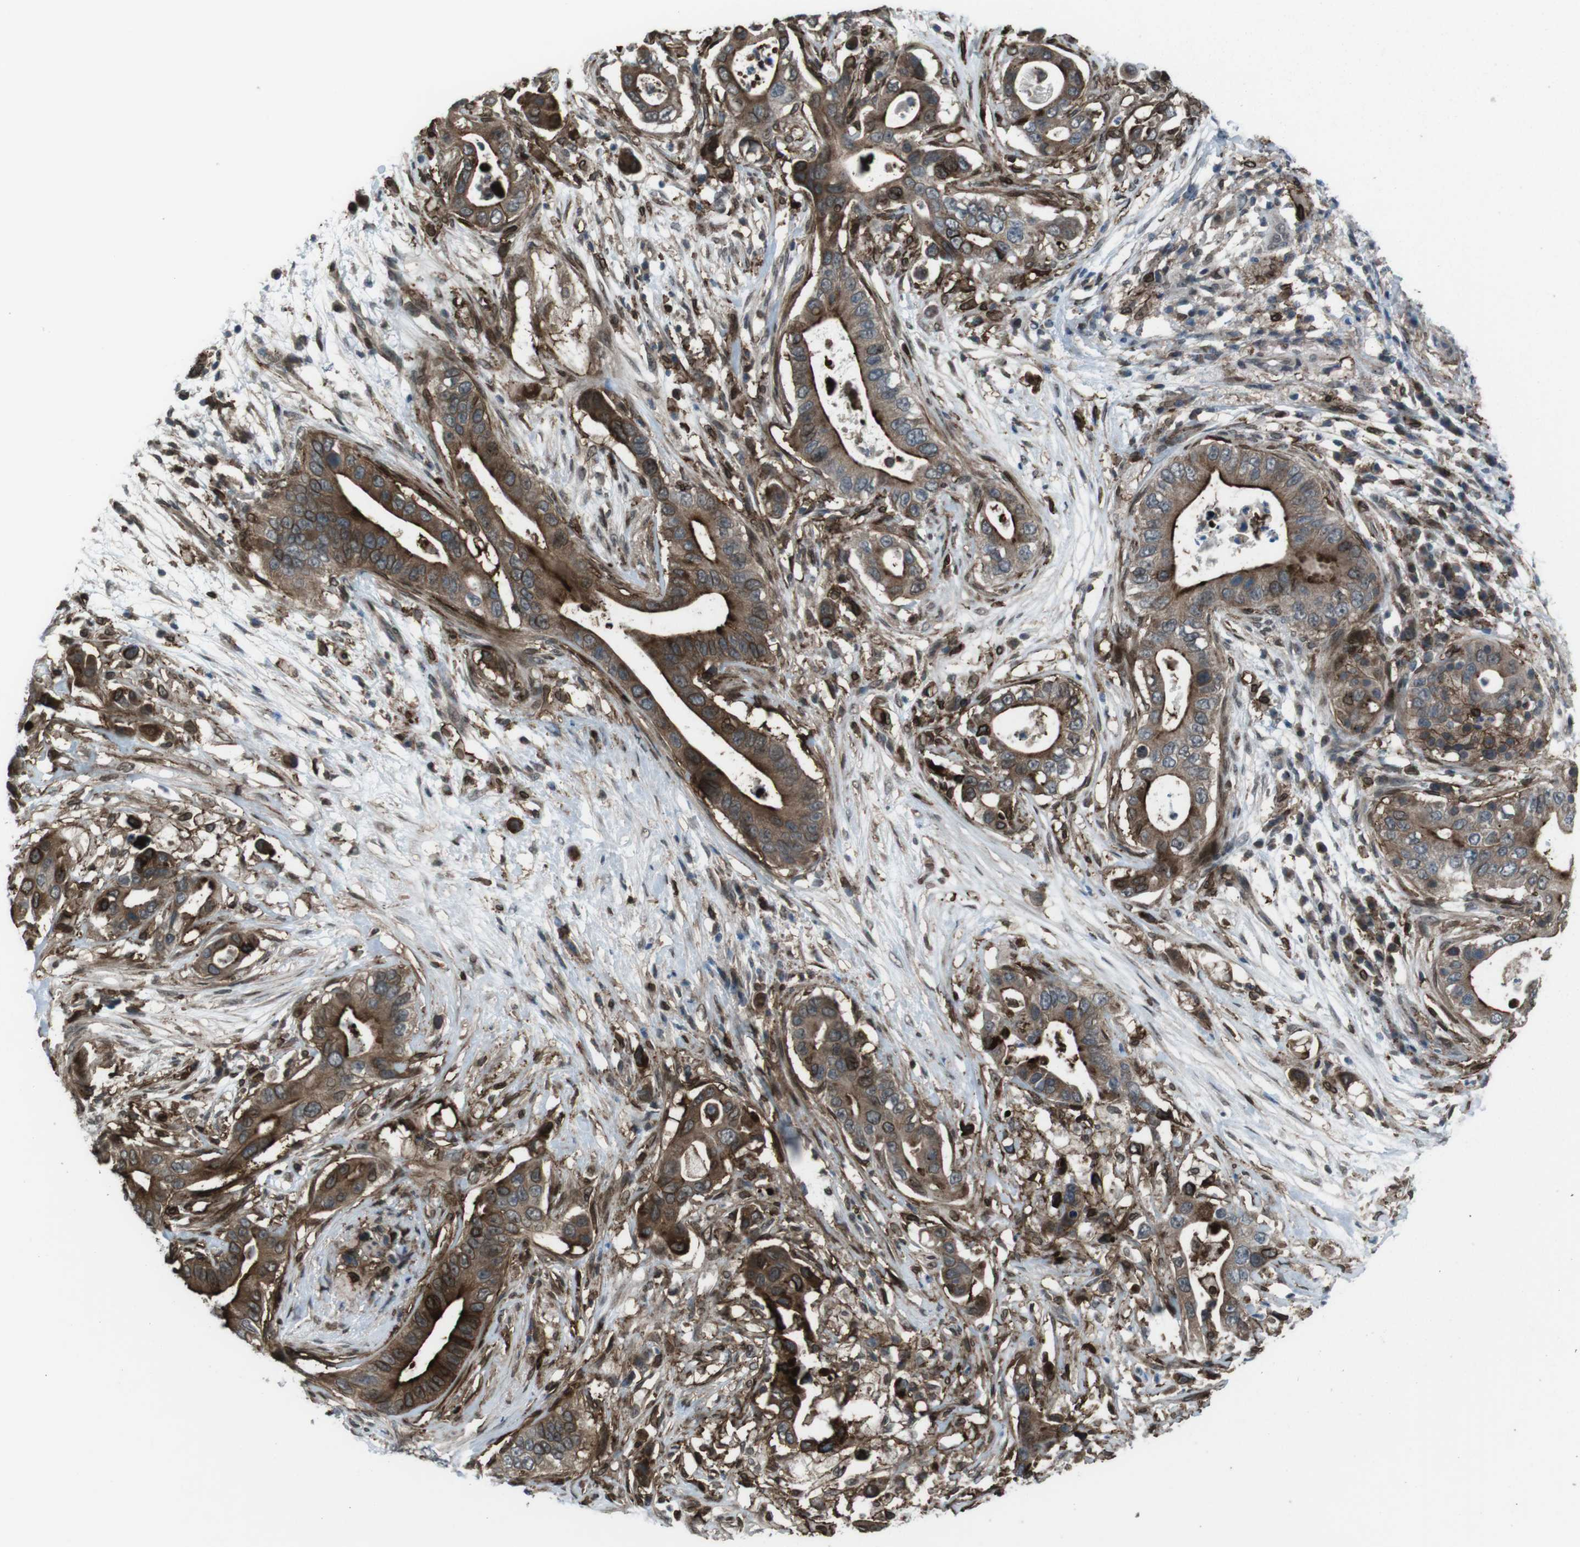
{"staining": {"intensity": "strong", "quantity": ">75%", "location": "cytoplasmic/membranous"}, "tissue": "pancreatic cancer", "cell_type": "Tumor cells", "image_type": "cancer", "snomed": [{"axis": "morphology", "description": "Adenocarcinoma, NOS"}, {"axis": "topography", "description": "Pancreas"}], "caption": "Immunohistochemistry image of adenocarcinoma (pancreatic) stained for a protein (brown), which exhibits high levels of strong cytoplasmic/membranous staining in approximately >75% of tumor cells.", "gene": "GDF10", "patient": {"sex": "male", "age": 77}}